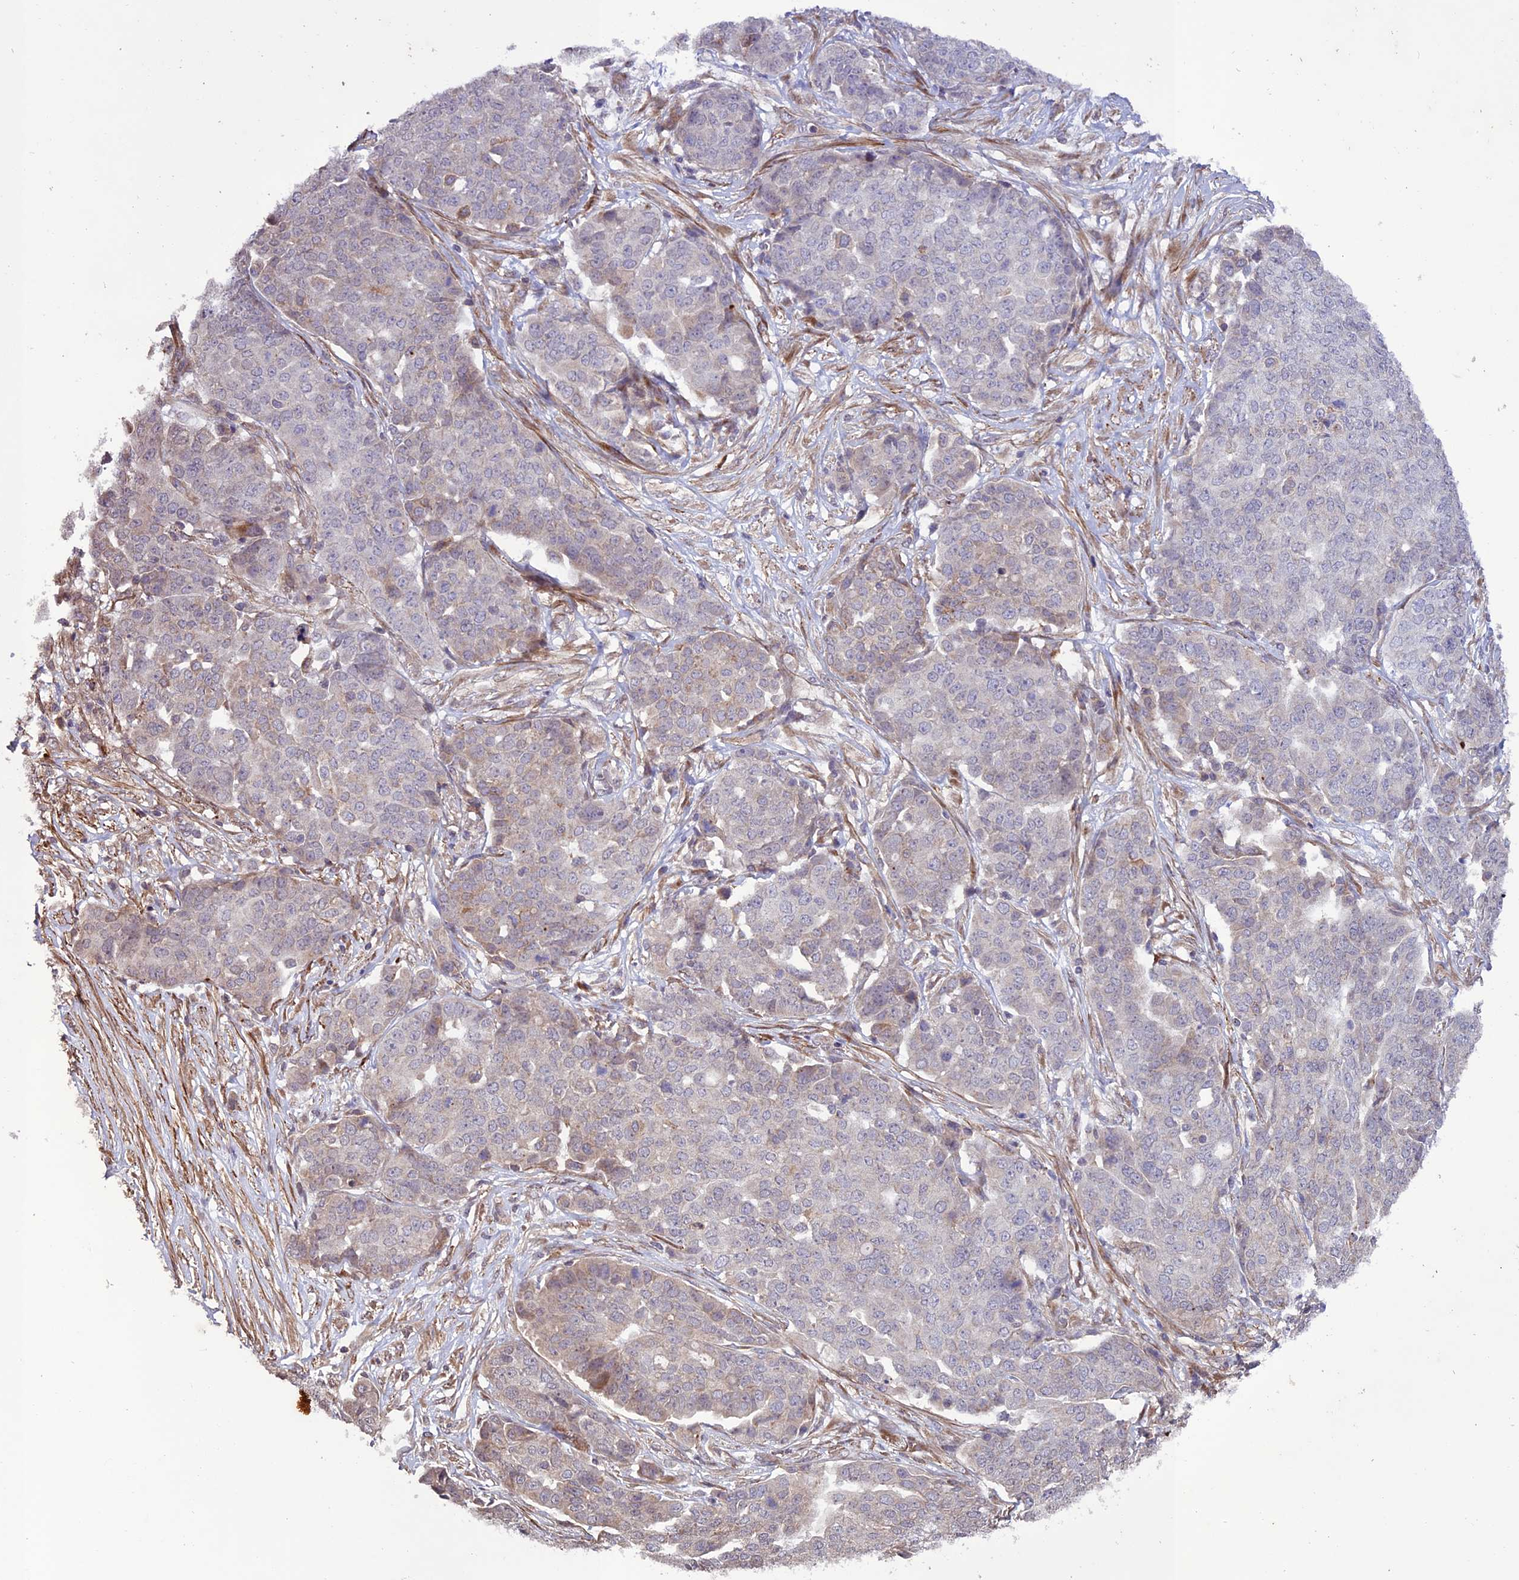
{"staining": {"intensity": "negative", "quantity": "none", "location": "none"}, "tissue": "ovarian cancer", "cell_type": "Tumor cells", "image_type": "cancer", "snomed": [{"axis": "morphology", "description": "Cystadenocarcinoma, serous, NOS"}, {"axis": "topography", "description": "Soft tissue"}, {"axis": "topography", "description": "Ovary"}], "caption": "Ovarian serous cystadenocarcinoma was stained to show a protein in brown. There is no significant positivity in tumor cells. (Immunohistochemistry, brightfield microscopy, high magnification).", "gene": "TNIP3", "patient": {"sex": "female", "age": 57}}